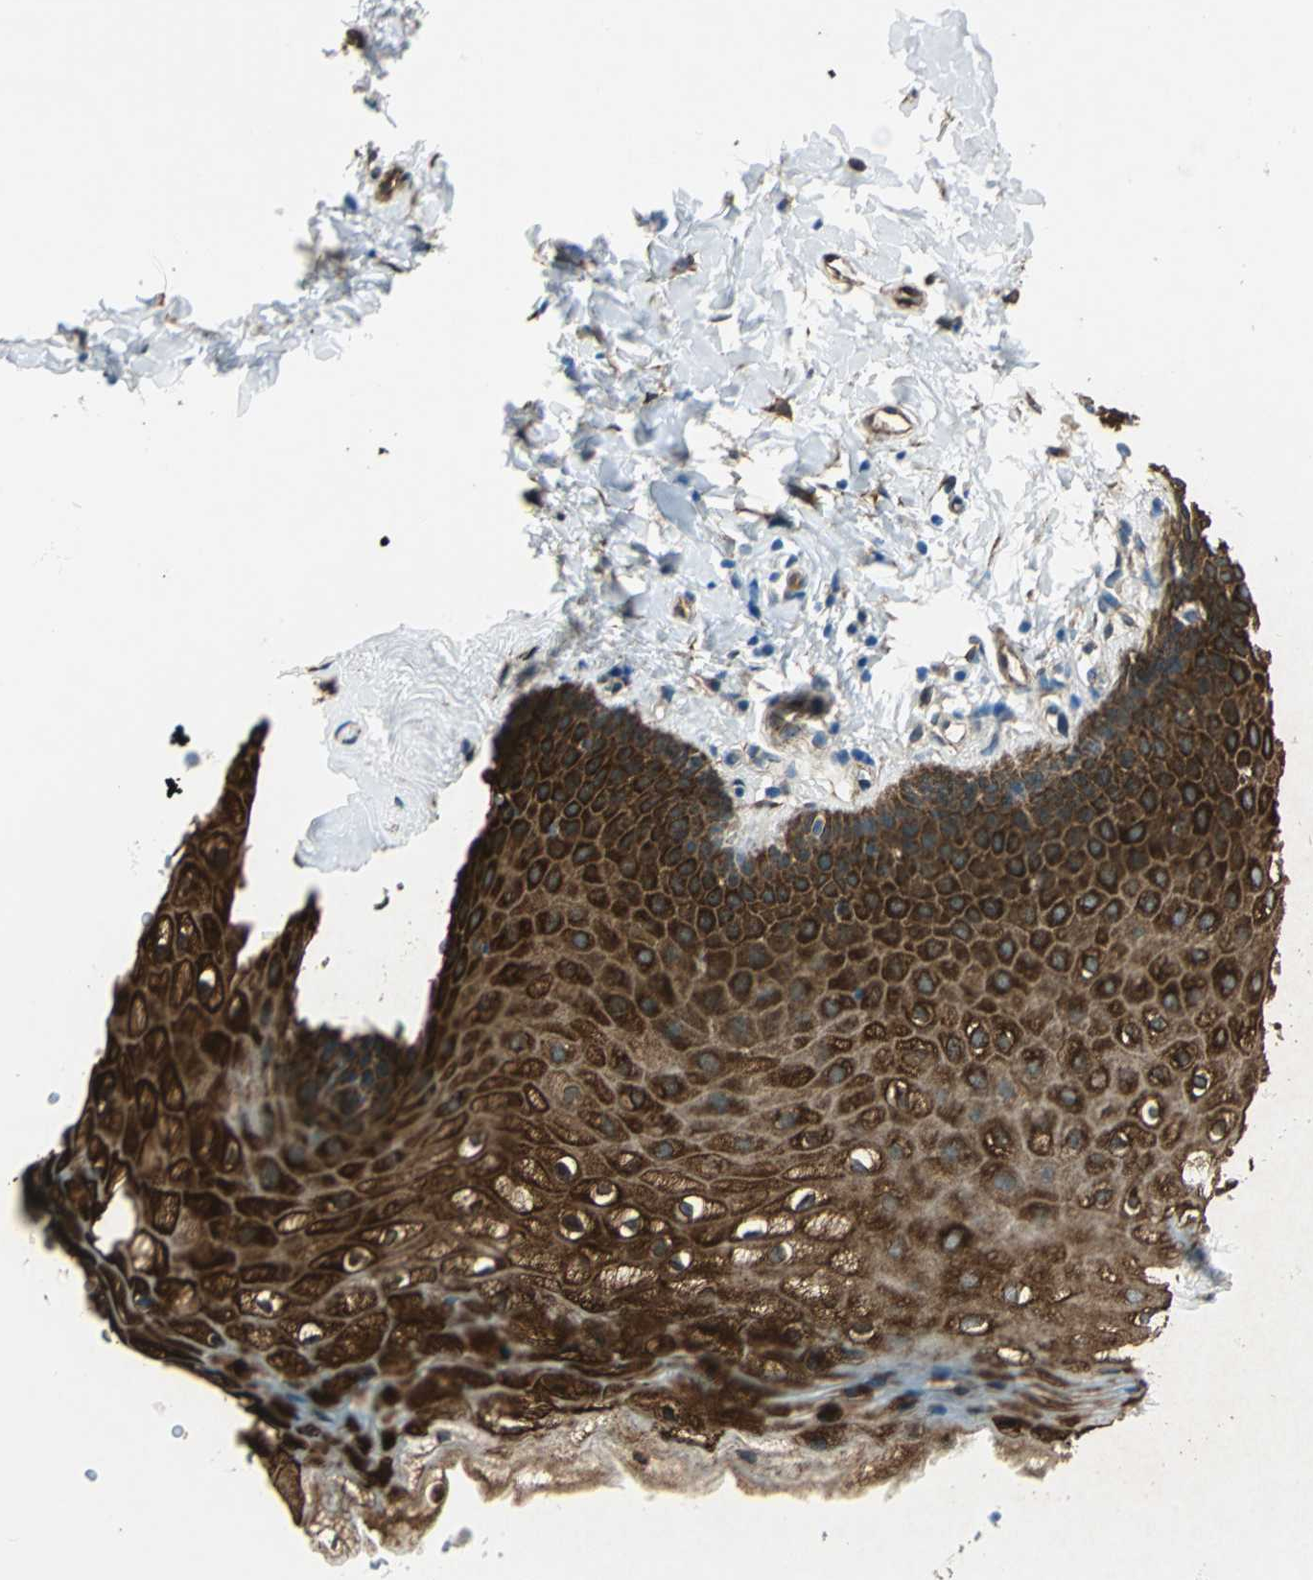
{"staining": {"intensity": "strong", "quantity": ">75%", "location": "cytoplasmic/membranous"}, "tissue": "vagina", "cell_type": "Squamous epithelial cells", "image_type": "normal", "snomed": [{"axis": "morphology", "description": "Normal tissue, NOS"}, {"axis": "topography", "description": "Vagina"}], "caption": "Immunohistochemistry (IHC) (DAB) staining of benign vagina shows strong cytoplasmic/membranous protein positivity in approximately >75% of squamous epithelial cells.", "gene": "HSPB1", "patient": {"sex": "female", "age": 55}}